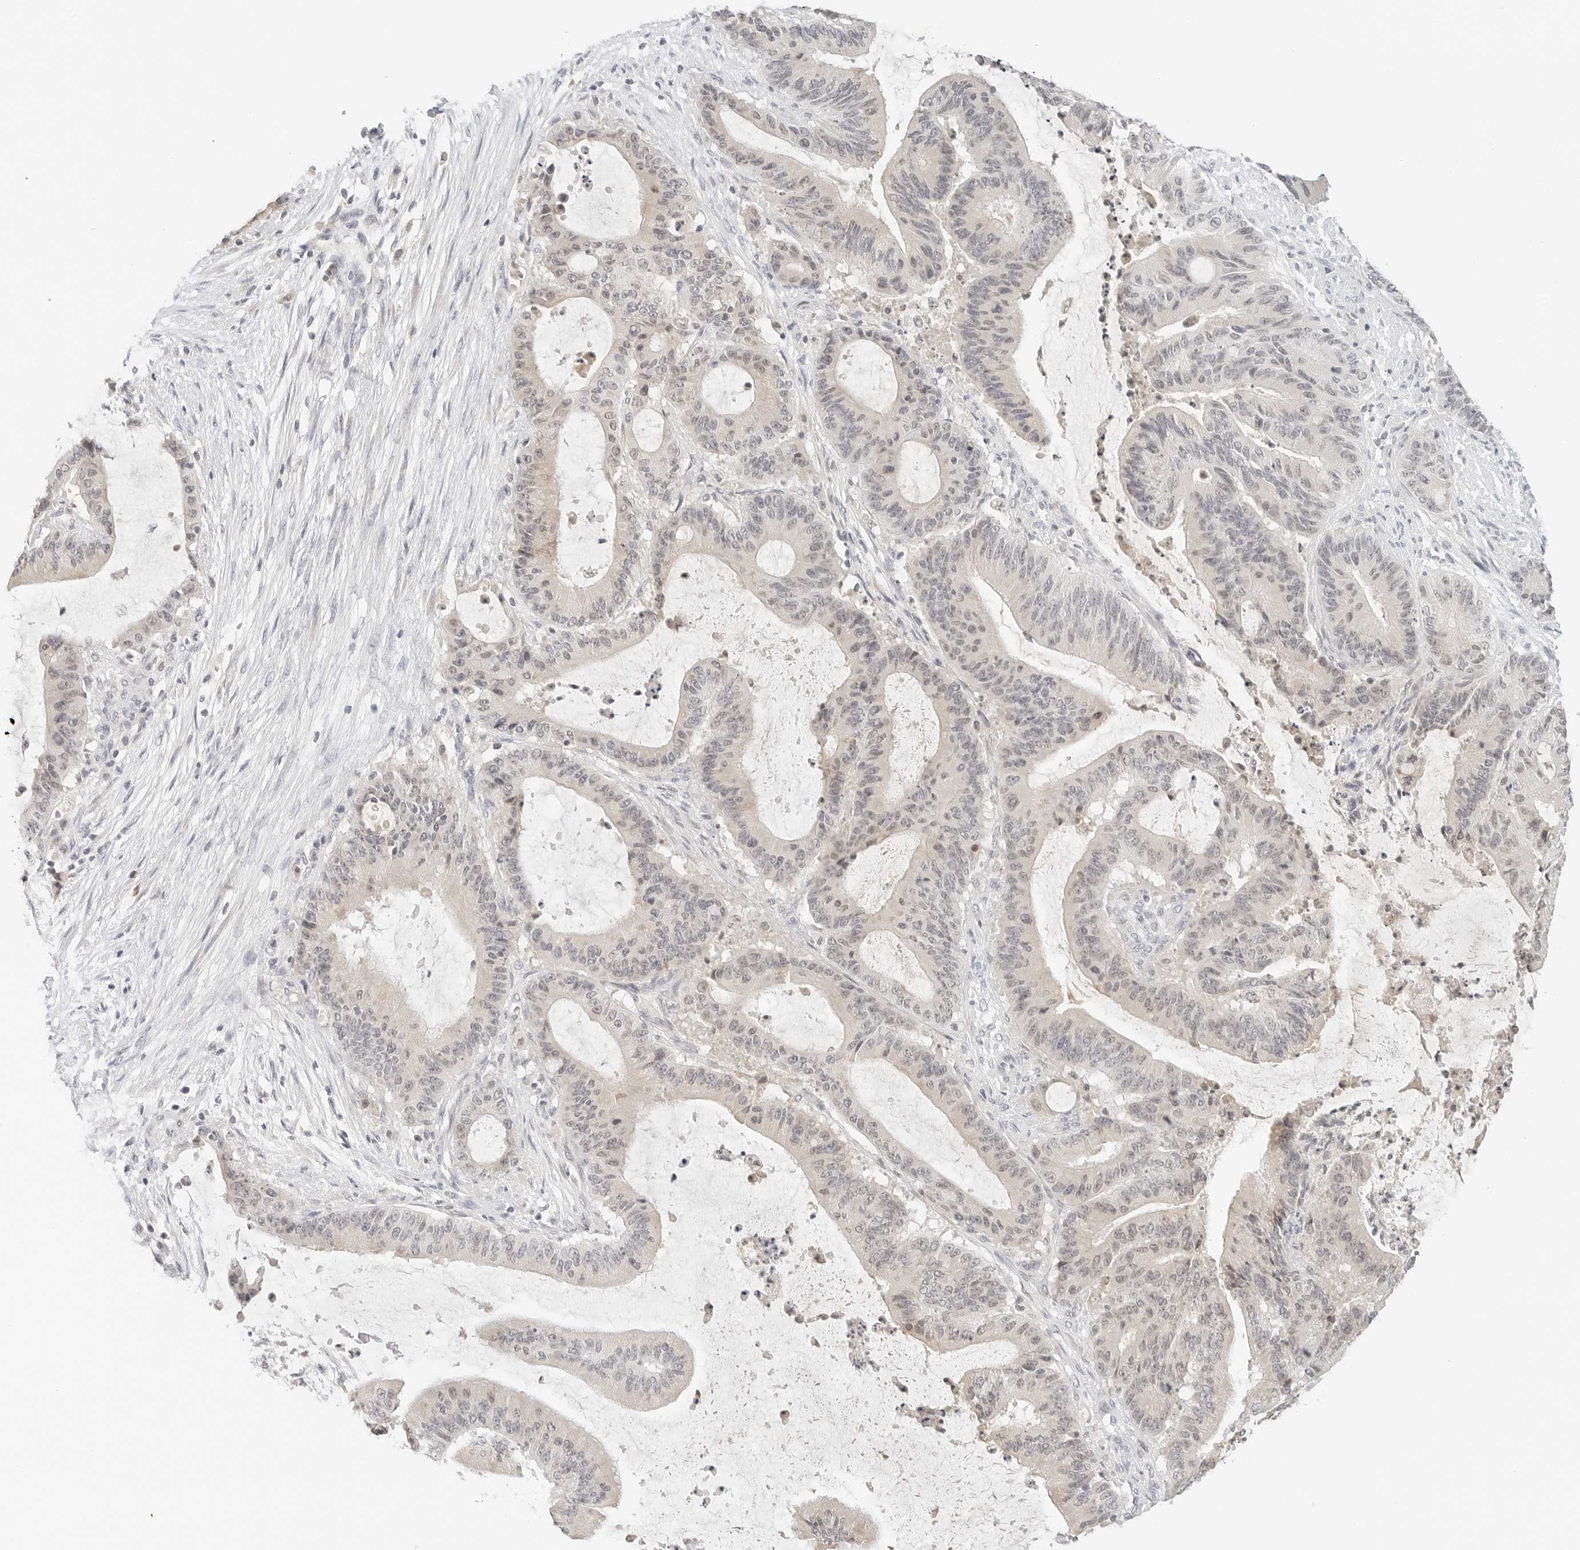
{"staining": {"intensity": "negative", "quantity": "none", "location": "none"}, "tissue": "liver cancer", "cell_type": "Tumor cells", "image_type": "cancer", "snomed": [{"axis": "morphology", "description": "Normal tissue, NOS"}, {"axis": "morphology", "description": "Cholangiocarcinoma"}, {"axis": "topography", "description": "Liver"}, {"axis": "topography", "description": "Peripheral nerve tissue"}], "caption": "Immunohistochemistry (IHC) photomicrograph of neoplastic tissue: liver cancer (cholangiocarcinoma) stained with DAB (3,3'-diaminobenzidine) exhibits no significant protein staining in tumor cells.", "gene": "NEO1", "patient": {"sex": "female", "age": 73}}